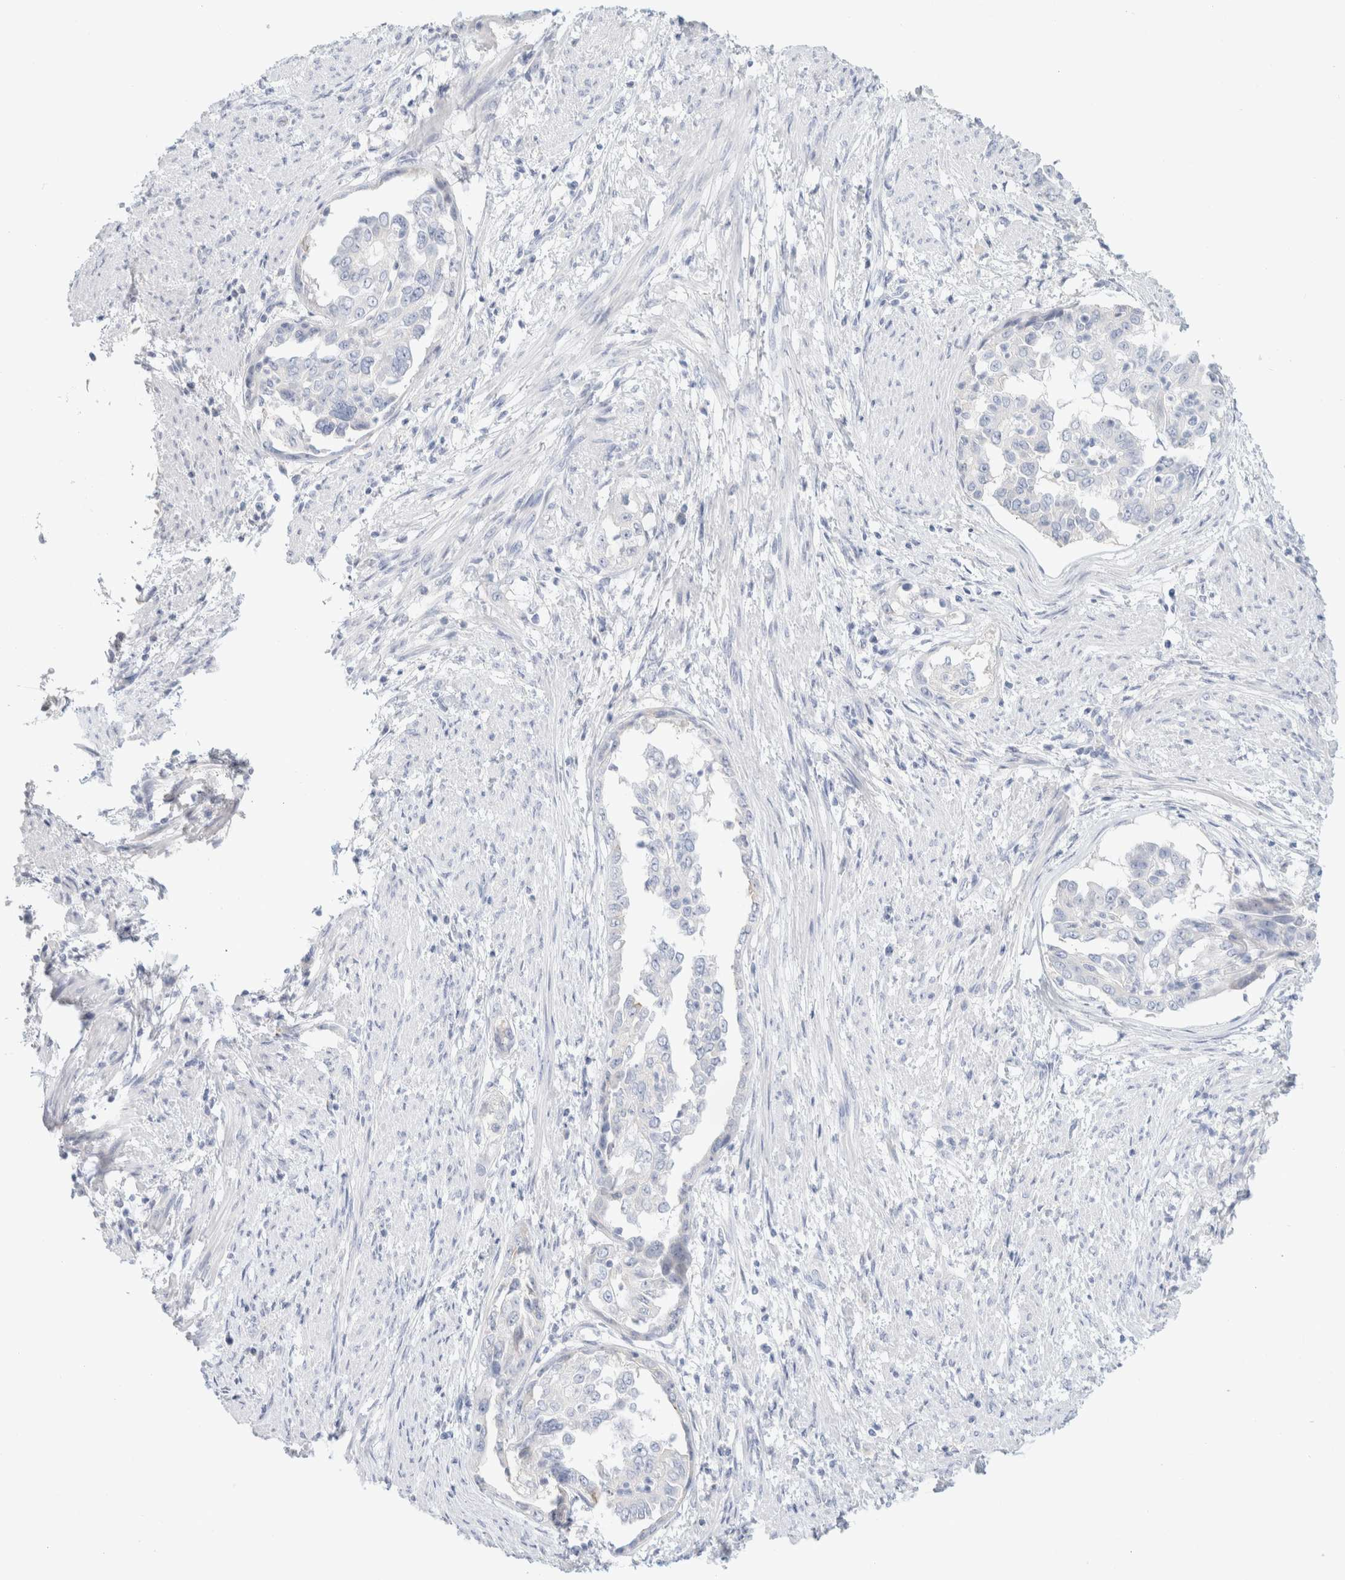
{"staining": {"intensity": "negative", "quantity": "none", "location": "none"}, "tissue": "endometrial cancer", "cell_type": "Tumor cells", "image_type": "cancer", "snomed": [{"axis": "morphology", "description": "Adenocarcinoma, NOS"}, {"axis": "topography", "description": "Endometrium"}], "caption": "Immunohistochemistry micrograph of endometrial adenocarcinoma stained for a protein (brown), which displays no staining in tumor cells.", "gene": "CPQ", "patient": {"sex": "female", "age": 85}}